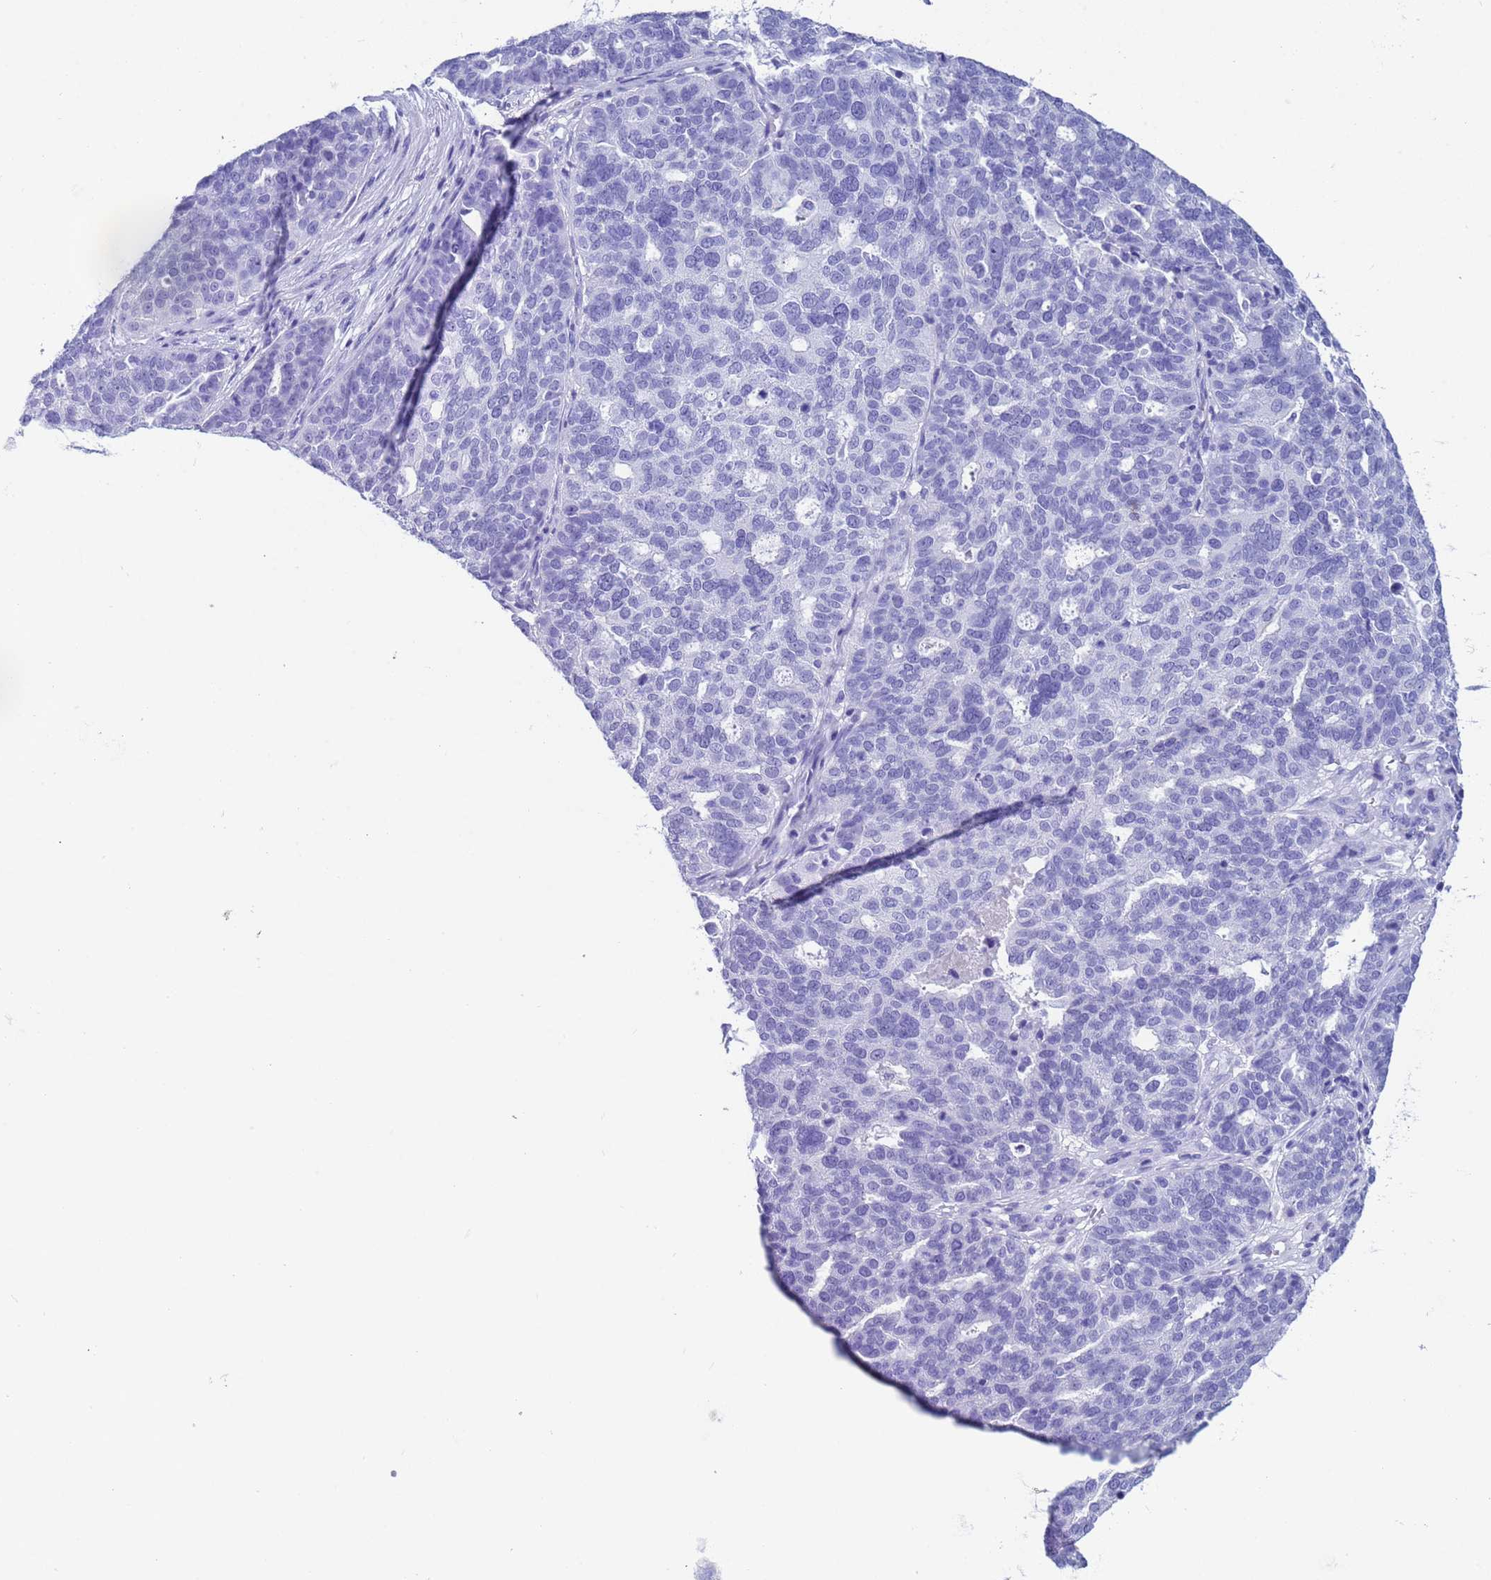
{"staining": {"intensity": "negative", "quantity": "none", "location": "none"}, "tissue": "ovarian cancer", "cell_type": "Tumor cells", "image_type": "cancer", "snomed": [{"axis": "morphology", "description": "Cystadenocarcinoma, serous, NOS"}, {"axis": "topography", "description": "Ovary"}], "caption": "This histopathology image is of serous cystadenocarcinoma (ovarian) stained with IHC to label a protein in brown with the nuclei are counter-stained blue. There is no expression in tumor cells.", "gene": "CKM", "patient": {"sex": "female", "age": 59}}